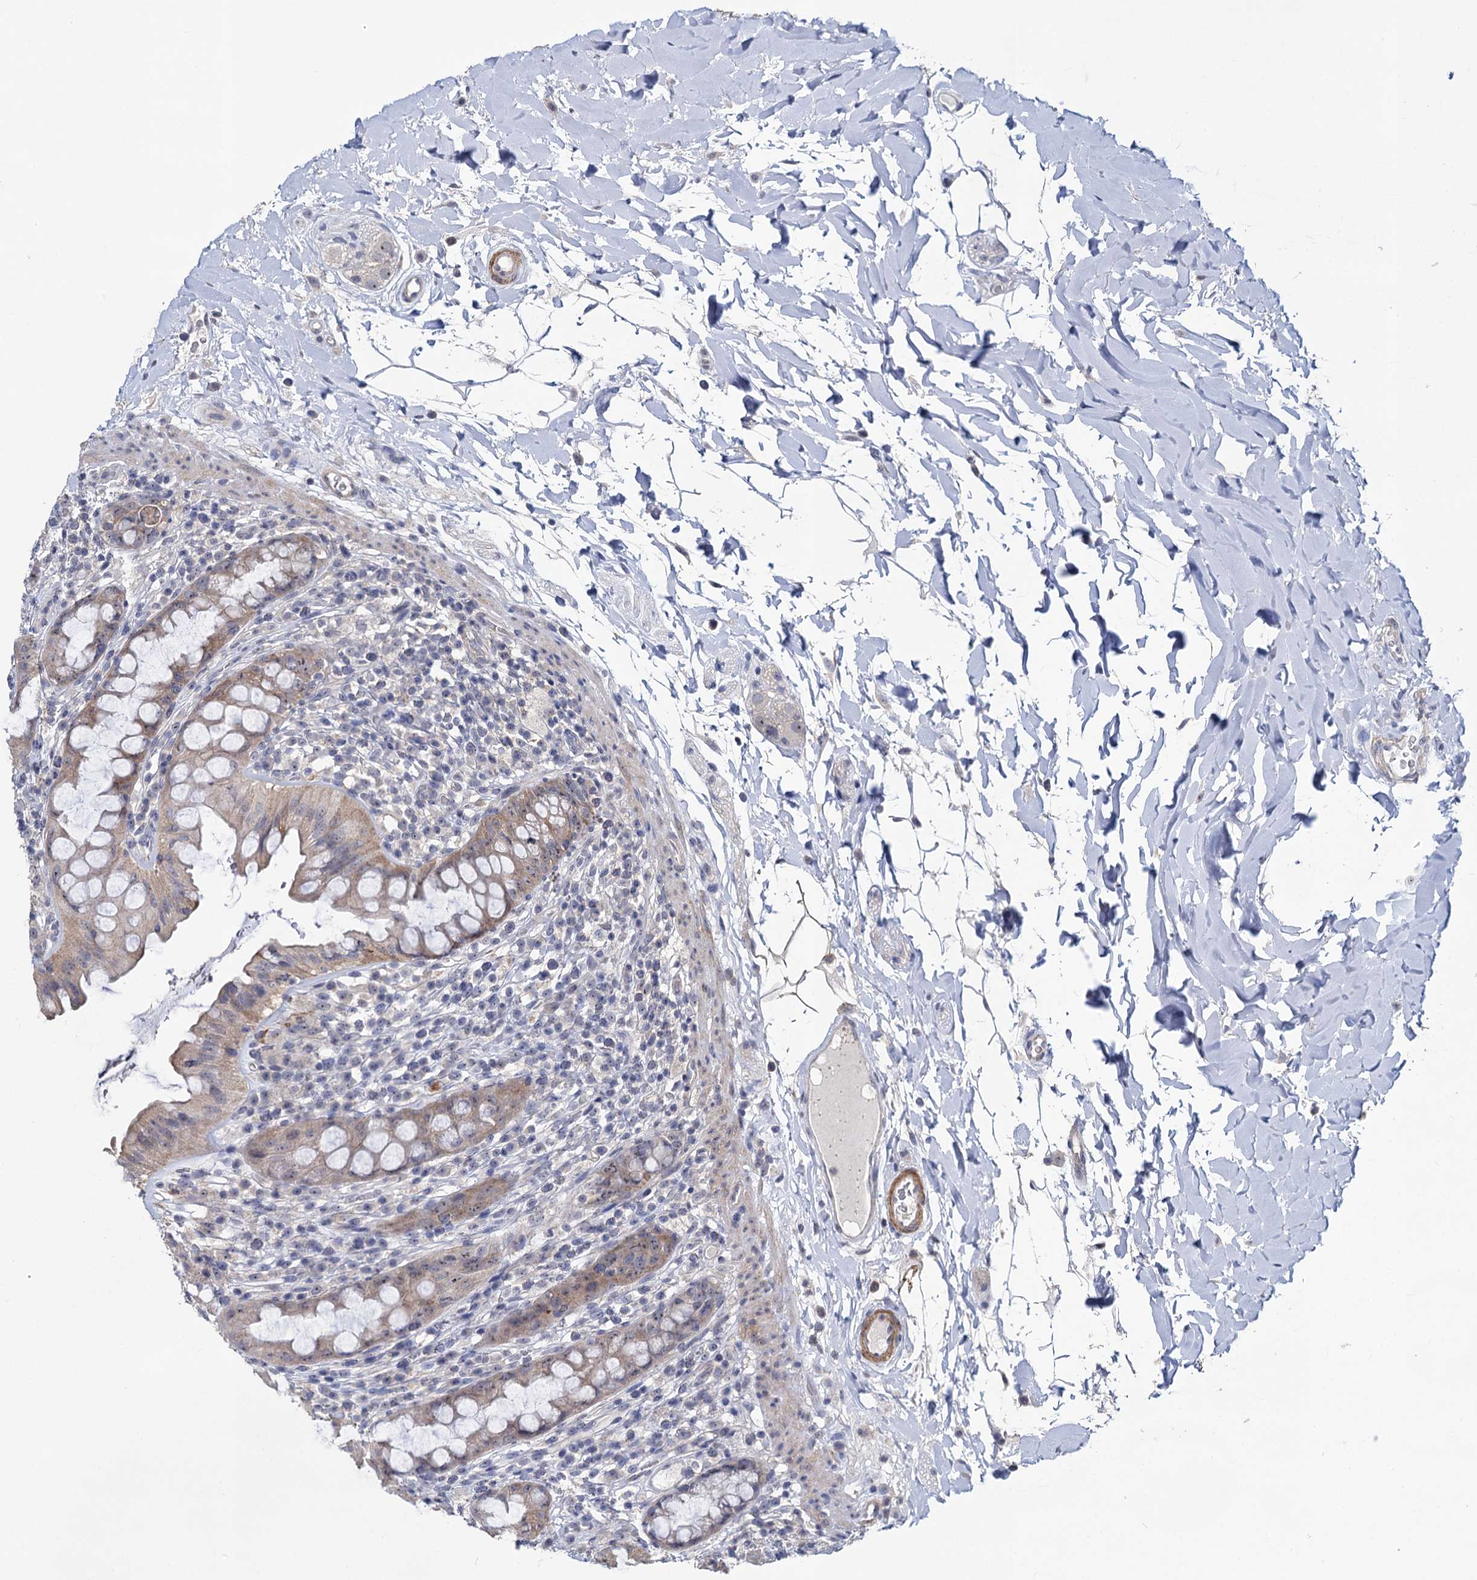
{"staining": {"intensity": "weak", "quantity": "25%-75%", "location": "cytoplasmic/membranous"}, "tissue": "rectum", "cell_type": "Glandular cells", "image_type": "normal", "snomed": [{"axis": "morphology", "description": "Normal tissue, NOS"}, {"axis": "topography", "description": "Rectum"}], "caption": "DAB immunohistochemical staining of benign human rectum shows weak cytoplasmic/membranous protein staining in about 25%-75% of glandular cells. (DAB = brown stain, brightfield microscopy at high magnification).", "gene": "SFN", "patient": {"sex": "female", "age": 57}}